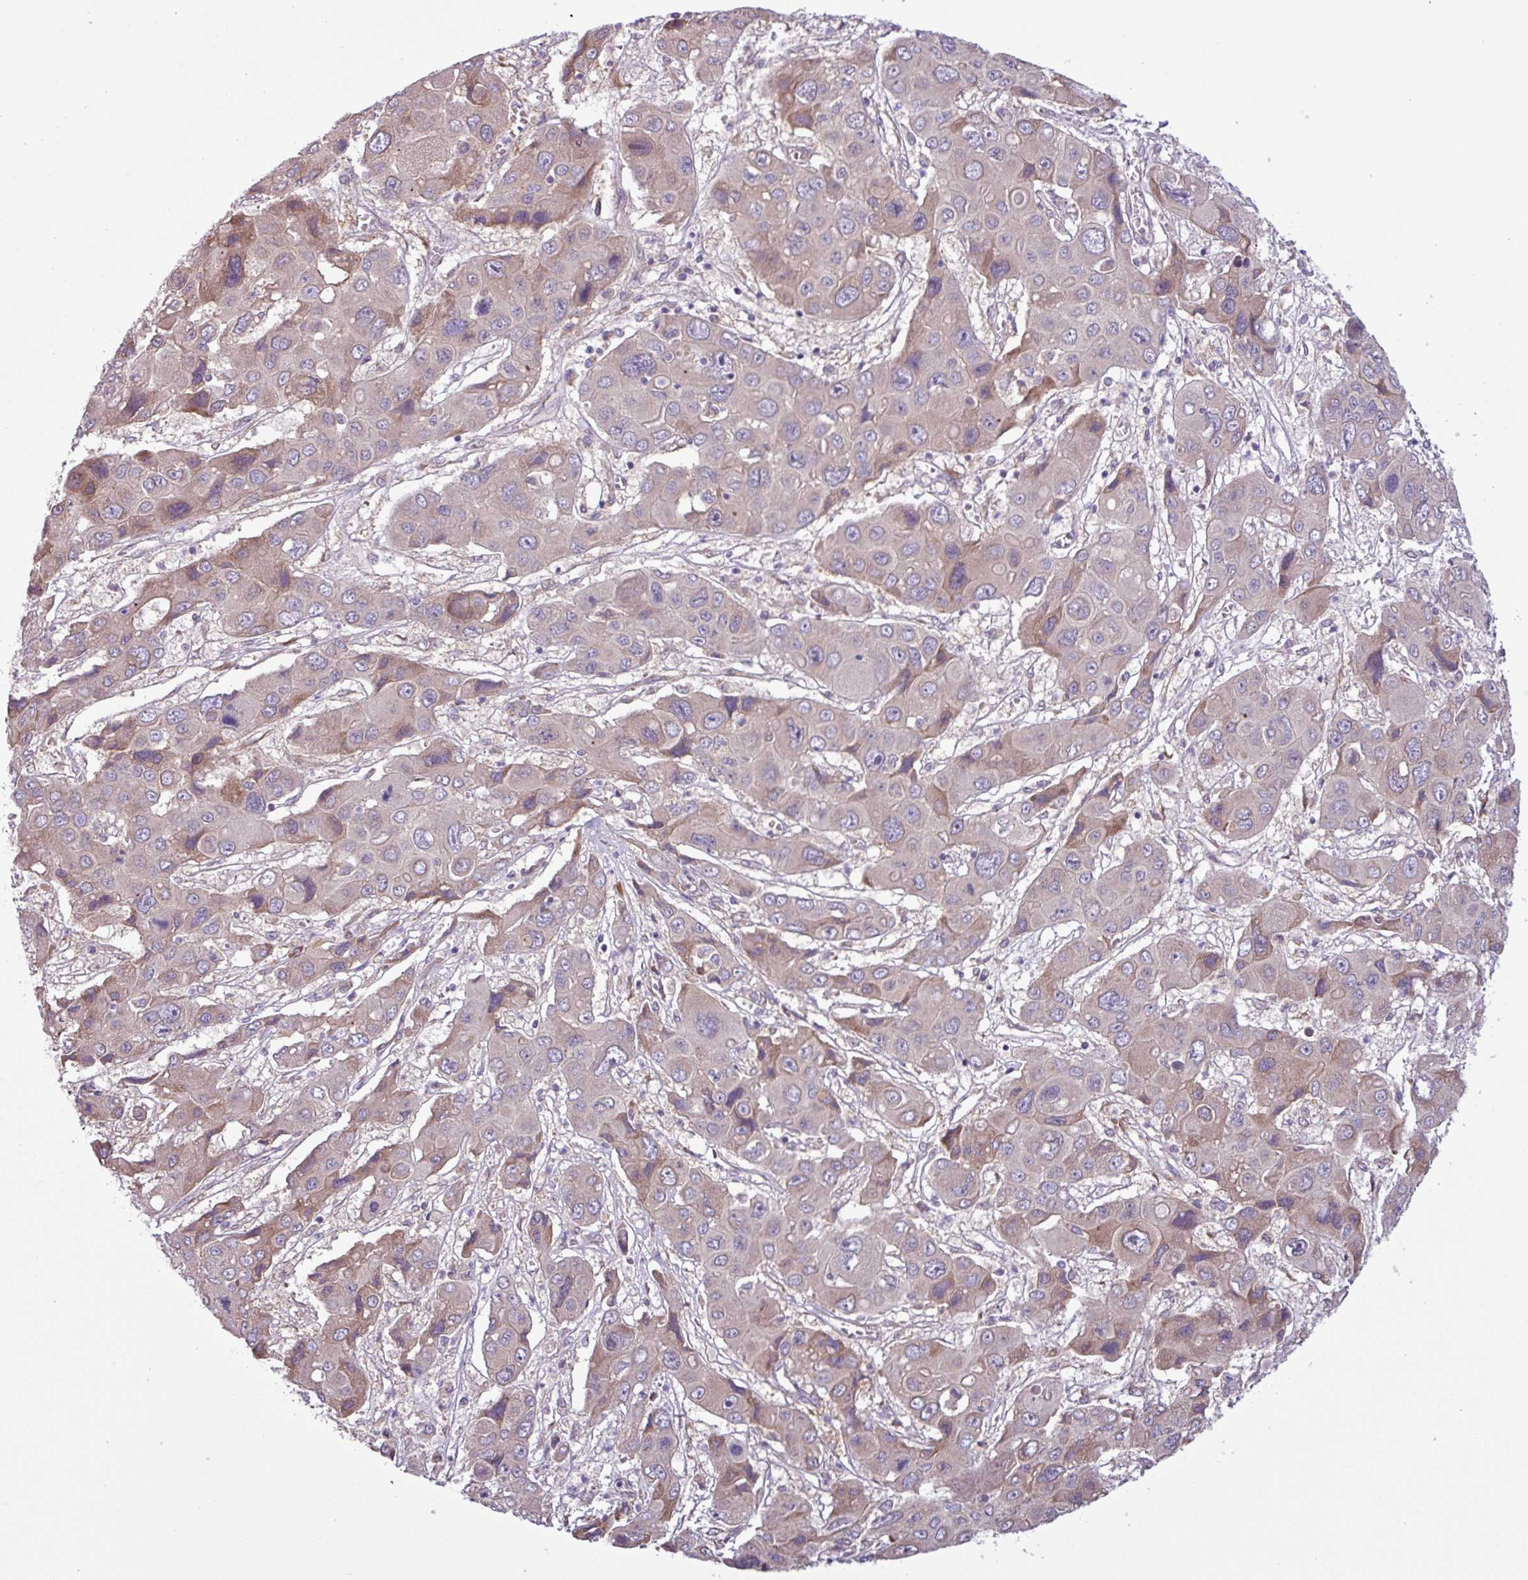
{"staining": {"intensity": "weak", "quantity": "25%-75%", "location": "cytoplasmic/membranous"}, "tissue": "liver cancer", "cell_type": "Tumor cells", "image_type": "cancer", "snomed": [{"axis": "morphology", "description": "Cholangiocarcinoma"}, {"axis": "topography", "description": "Liver"}], "caption": "Liver cholangiocarcinoma tissue reveals weak cytoplasmic/membranous positivity in about 25%-75% of tumor cells, visualized by immunohistochemistry.", "gene": "C20orf27", "patient": {"sex": "male", "age": 67}}